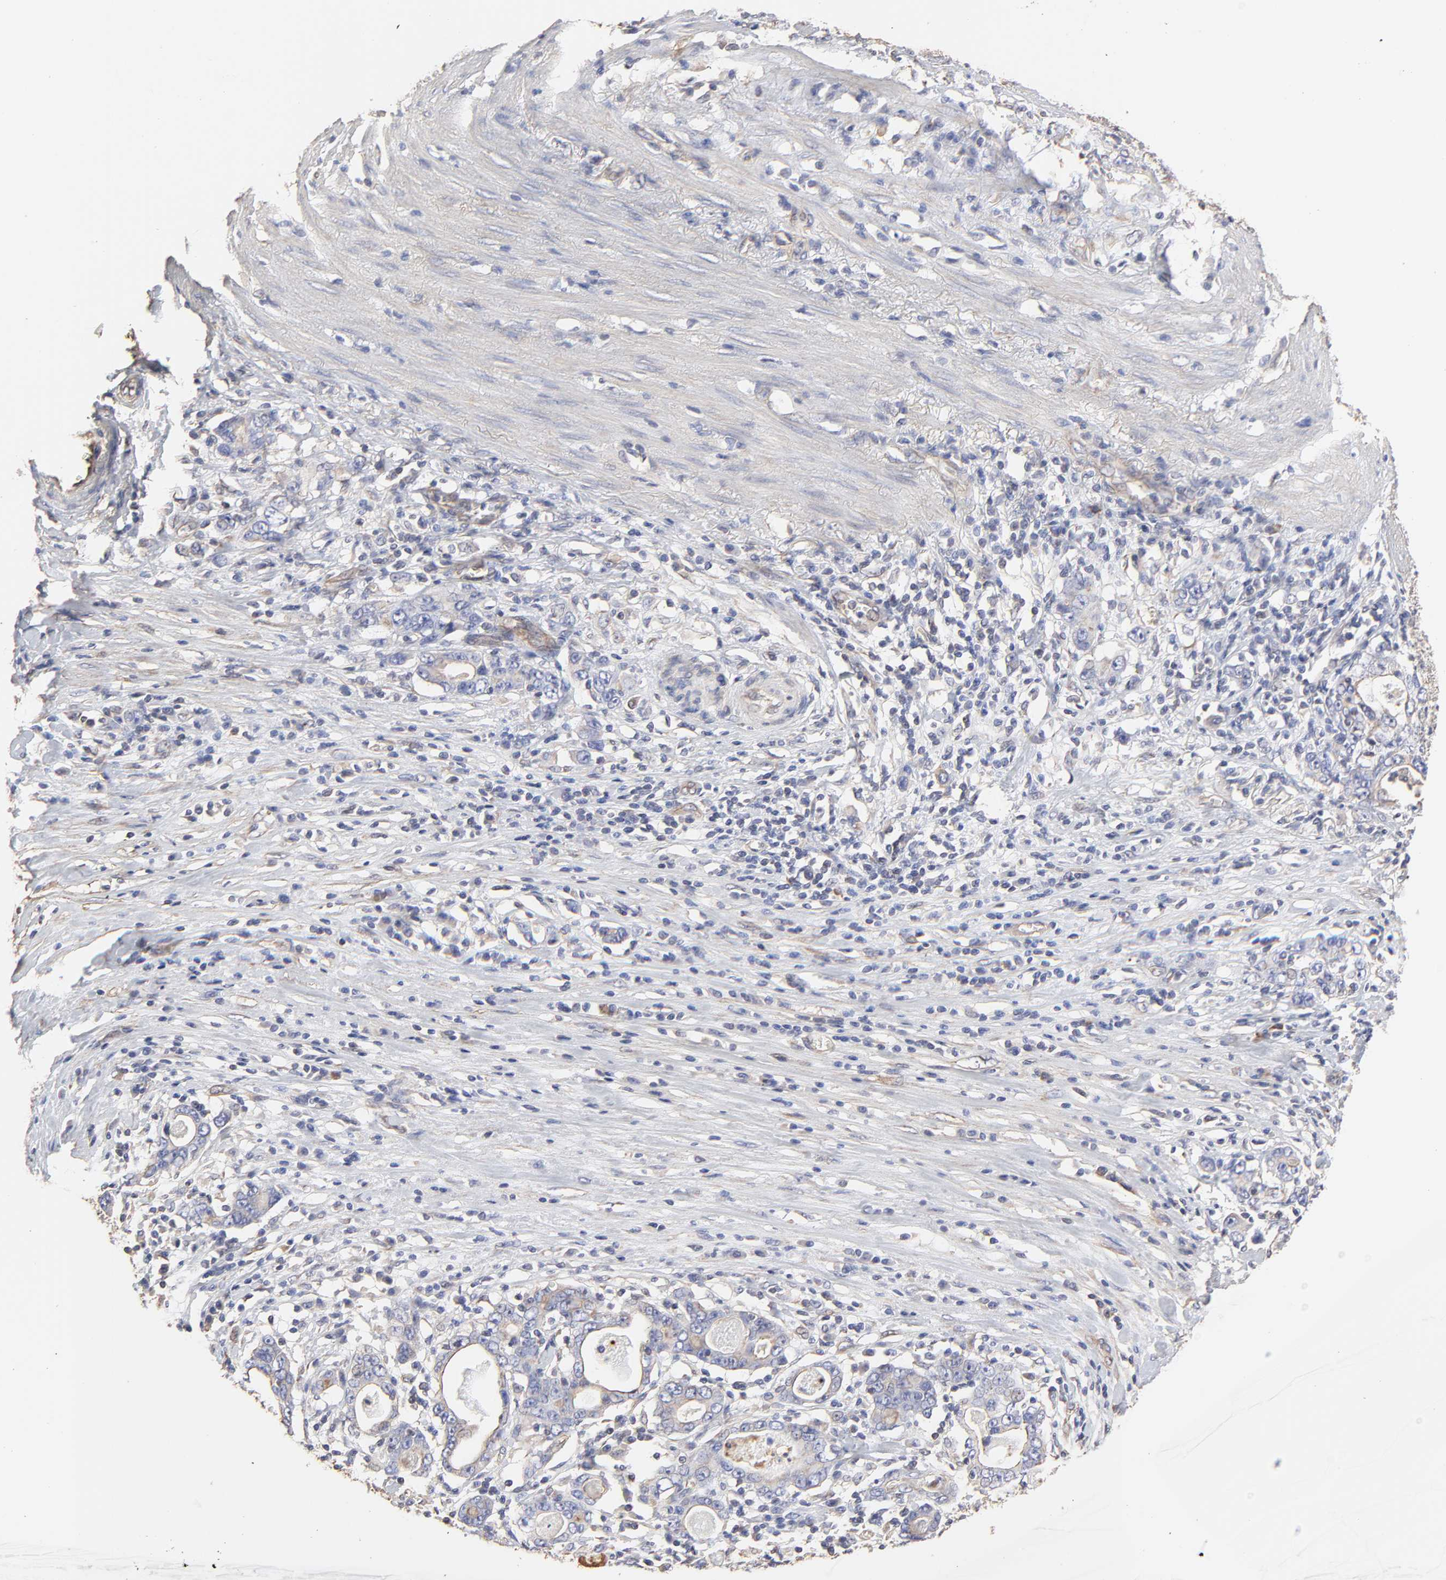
{"staining": {"intensity": "weak", "quantity": "25%-75%", "location": "cytoplasmic/membranous"}, "tissue": "stomach cancer", "cell_type": "Tumor cells", "image_type": "cancer", "snomed": [{"axis": "morphology", "description": "Adenocarcinoma, NOS"}, {"axis": "topography", "description": "Stomach, lower"}], "caption": "High-power microscopy captured an IHC photomicrograph of stomach cancer (adenocarcinoma), revealing weak cytoplasmic/membranous expression in about 25%-75% of tumor cells. (Stains: DAB in brown, nuclei in blue, Microscopy: brightfield microscopy at high magnification).", "gene": "LRCH2", "patient": {"sex": "female", "age": 72}}